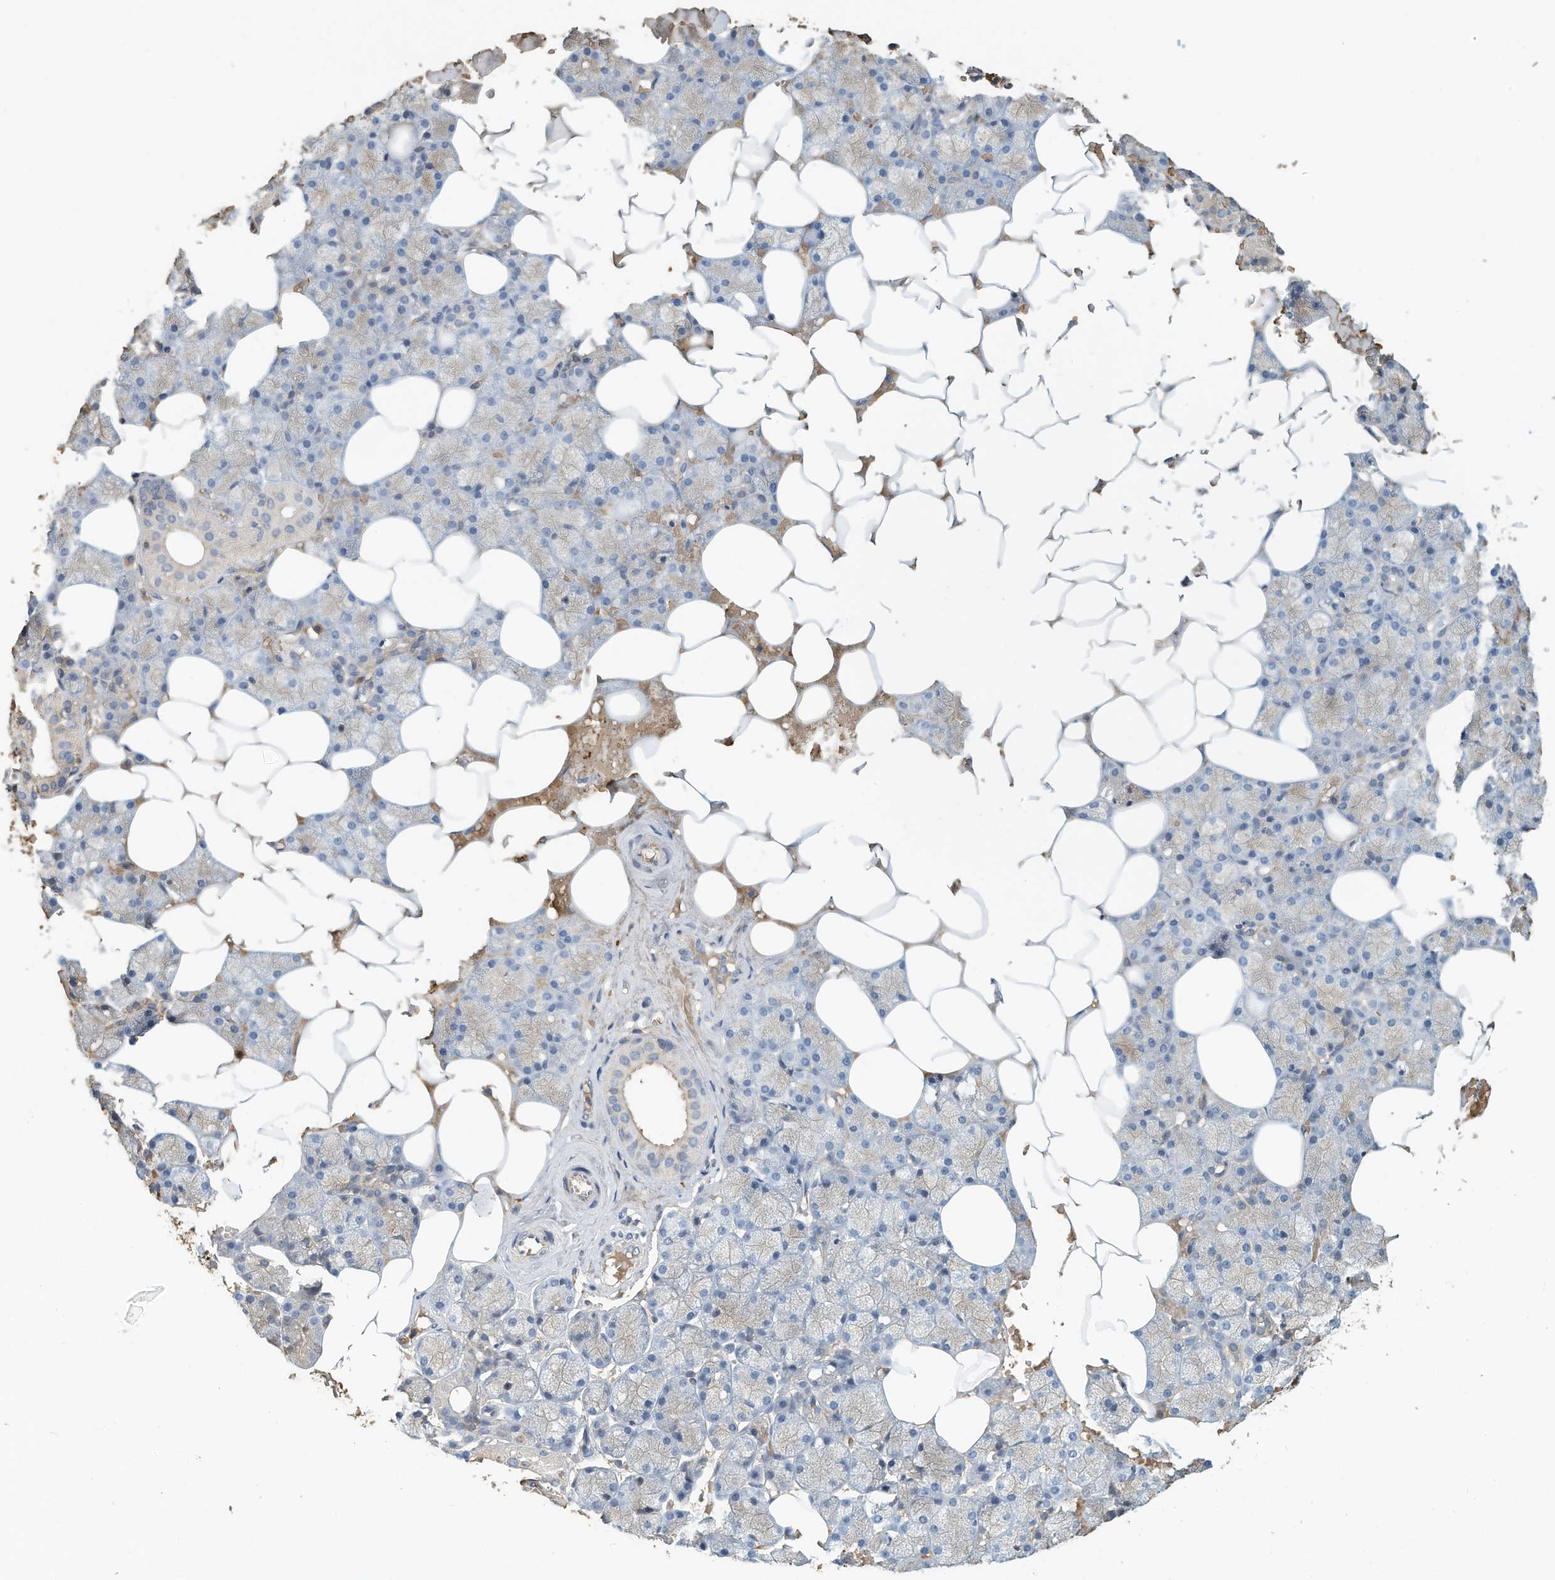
{"staining": {"intensity": "weak", "quantity": "<25%", "location": "cytoplasmic/membranous"}, "tissue": "salivary gland", "cell_type": "Glandular cells", "image_type": "normal", "snomed": [{"axis": "morphology", "description": "Normal tissue, NOS"}, {"axis": "topography", "description": "Salivary gland"}], "caption": "Immunohistochemistry of unremarkable salivary gland exhibits no staining in glandular cells. (DAB (3,3'-diaminobenzidine) immunohistochemistry (IHC) with hematoxylin counter stain).", "gene": "RCAN3", "patient": {"sex": "male", "age": 62}}